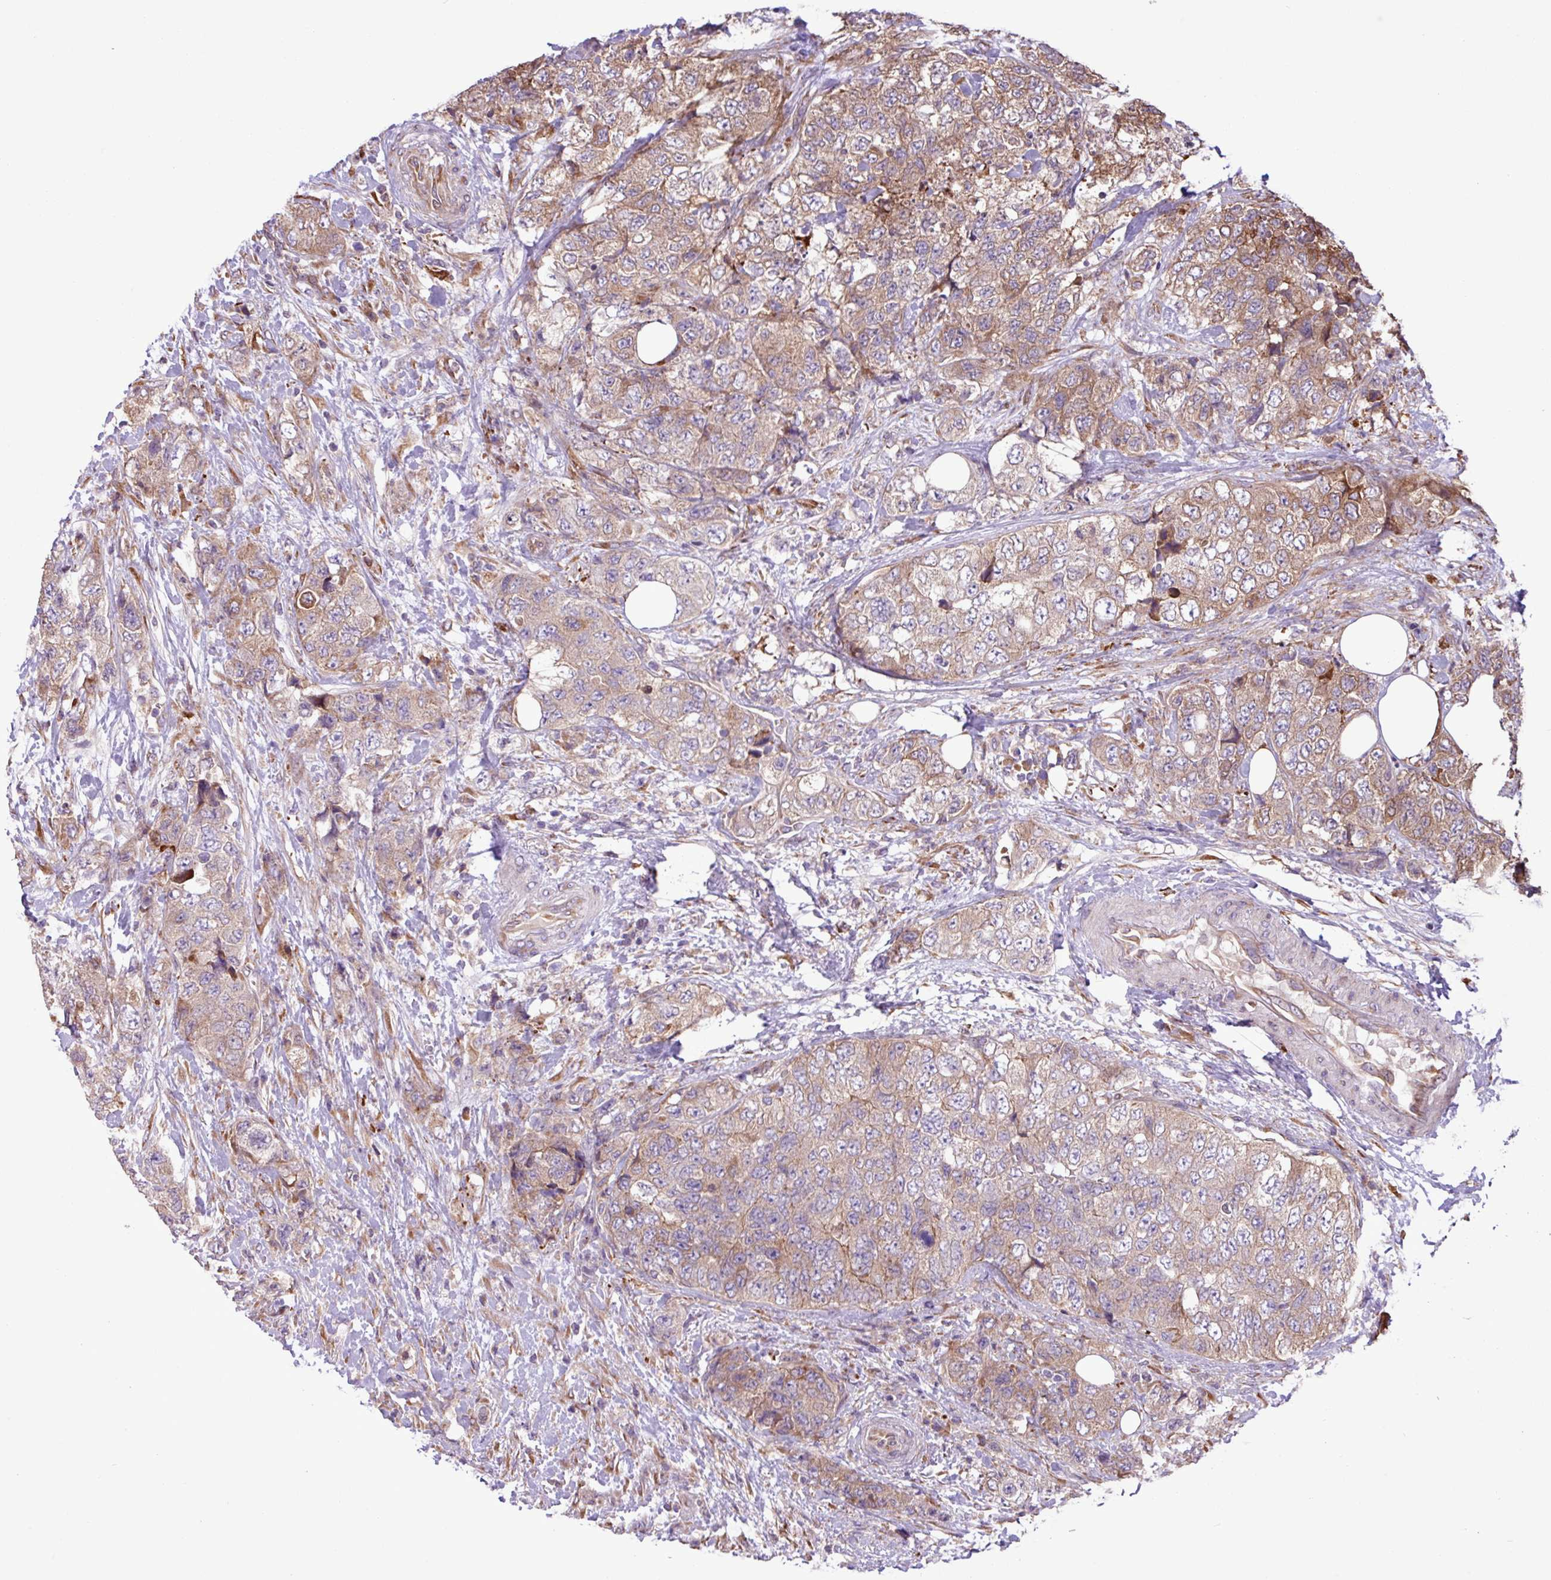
{"staining": {"intensity": "moderate", "quantity": "25%-75%", "location": "cytoplasmic/membranous"}, "tissue": "urothelial cancer", "cell_type": "Tumor cells", "image_type": "cancer", "snomed": [{"axis": "morphology", "description": "Urothelial carcinoma, High grade"}, {"axis": "topography", "description": "Urinary bladder"}], "caption": "Immunohistochemical staining of urothelial cancer displays medium levels of moderate cytoplasmic/membranous expression in about 25%-75% of tumor cells. (Brightfield microscopy of DAB IHC at high magnification).", "gene": "MEGF6", "patient": {"sex": "female", "age": 78}}